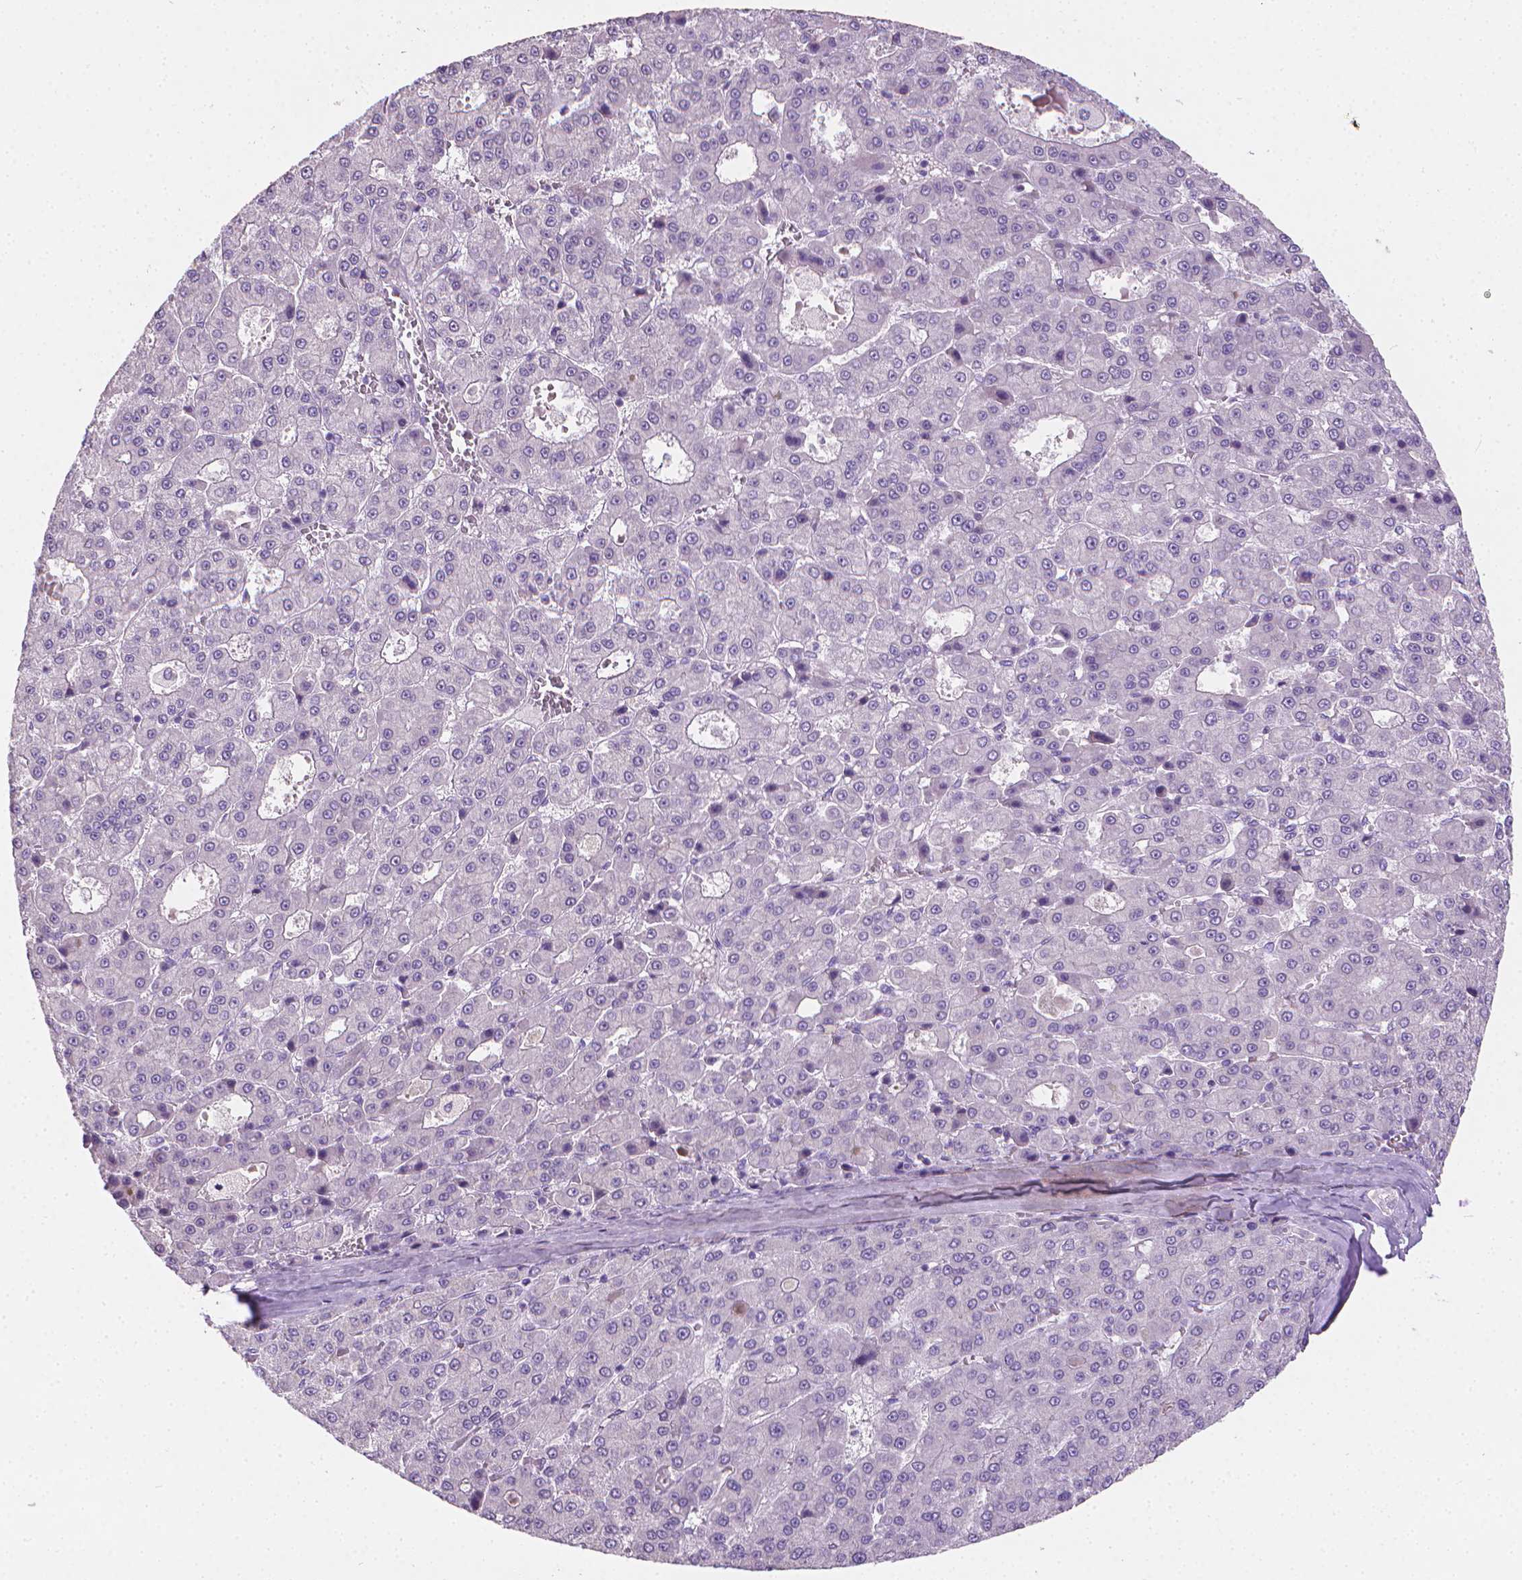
{"staining": {"intensity": "negative", "quantity": "none", "location": "none"}, "tissue": "liver cancer", "cell_type": "Tumor cells", "image_type": "cancer", "snomed": [{"axis": "morphology", "description": "Carcinoma, Hepatocellular, NOS"}, {"axis": "topography", "description": "Liver"}], "caption": "The IHC image has no significant staining in tumor cells of liver cancer (hepatocellular carcinoma) tissue.", "gene": "TNNI2", "patient": {"sex": "male", "age": 70}}